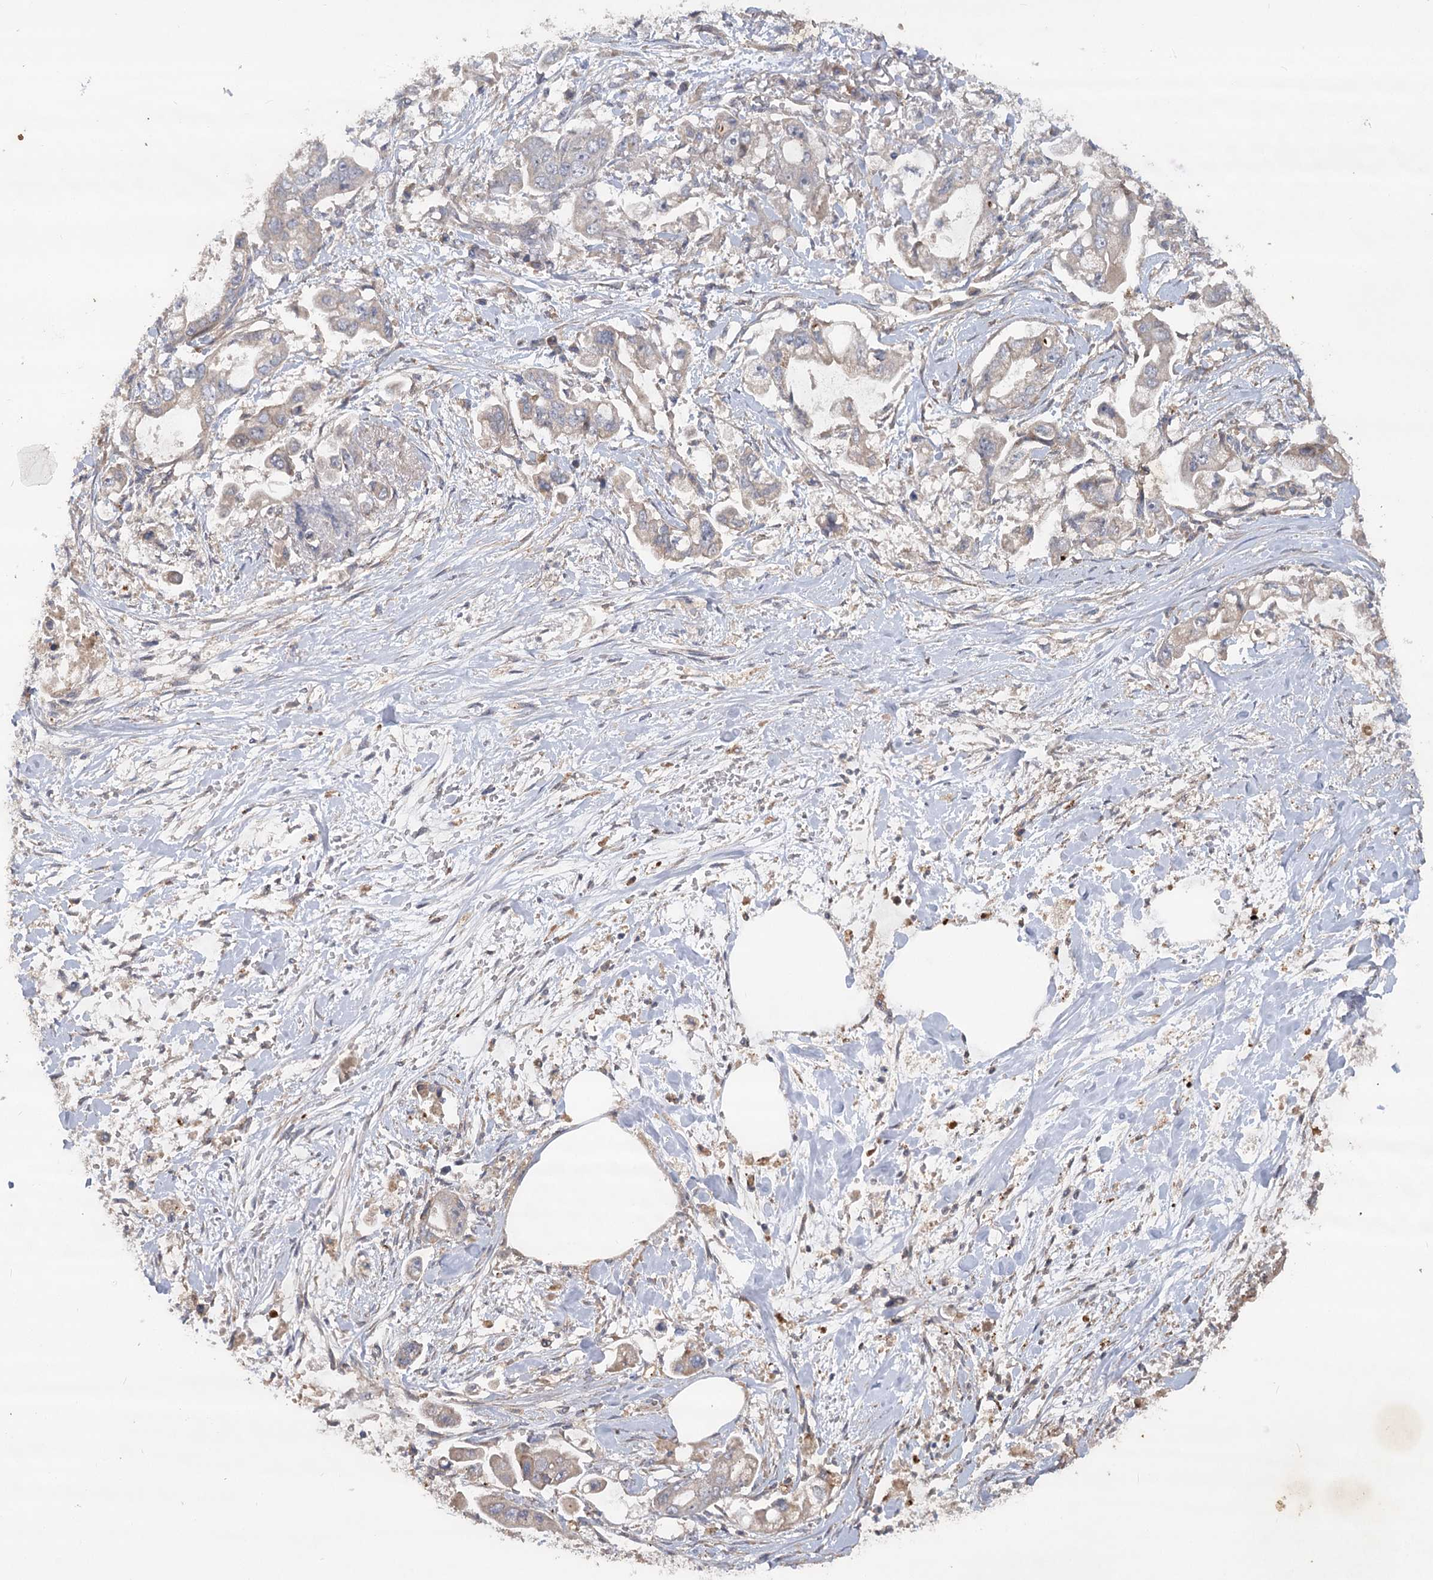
{"staining": {"intensity": "negative", "quantity": "none", "location": "none"}, "tissue": "stomach cancer", "cell_type": "Tumor cells", "image_type": "cancer", "snomed": [{"axis": "morphology", "description": "Adenocarcinoma, NOS"}, {"axis": "topography", "description": "Stomach"}], "caption": "Immunohistochemistry histopathology image of neoplastic tissue: human stomach adenocarcinoma stained with DAB displays no significant protein staining in tumor cells.", "gene": "RIN2", "patient": {"sex": "male", "age": 62}}